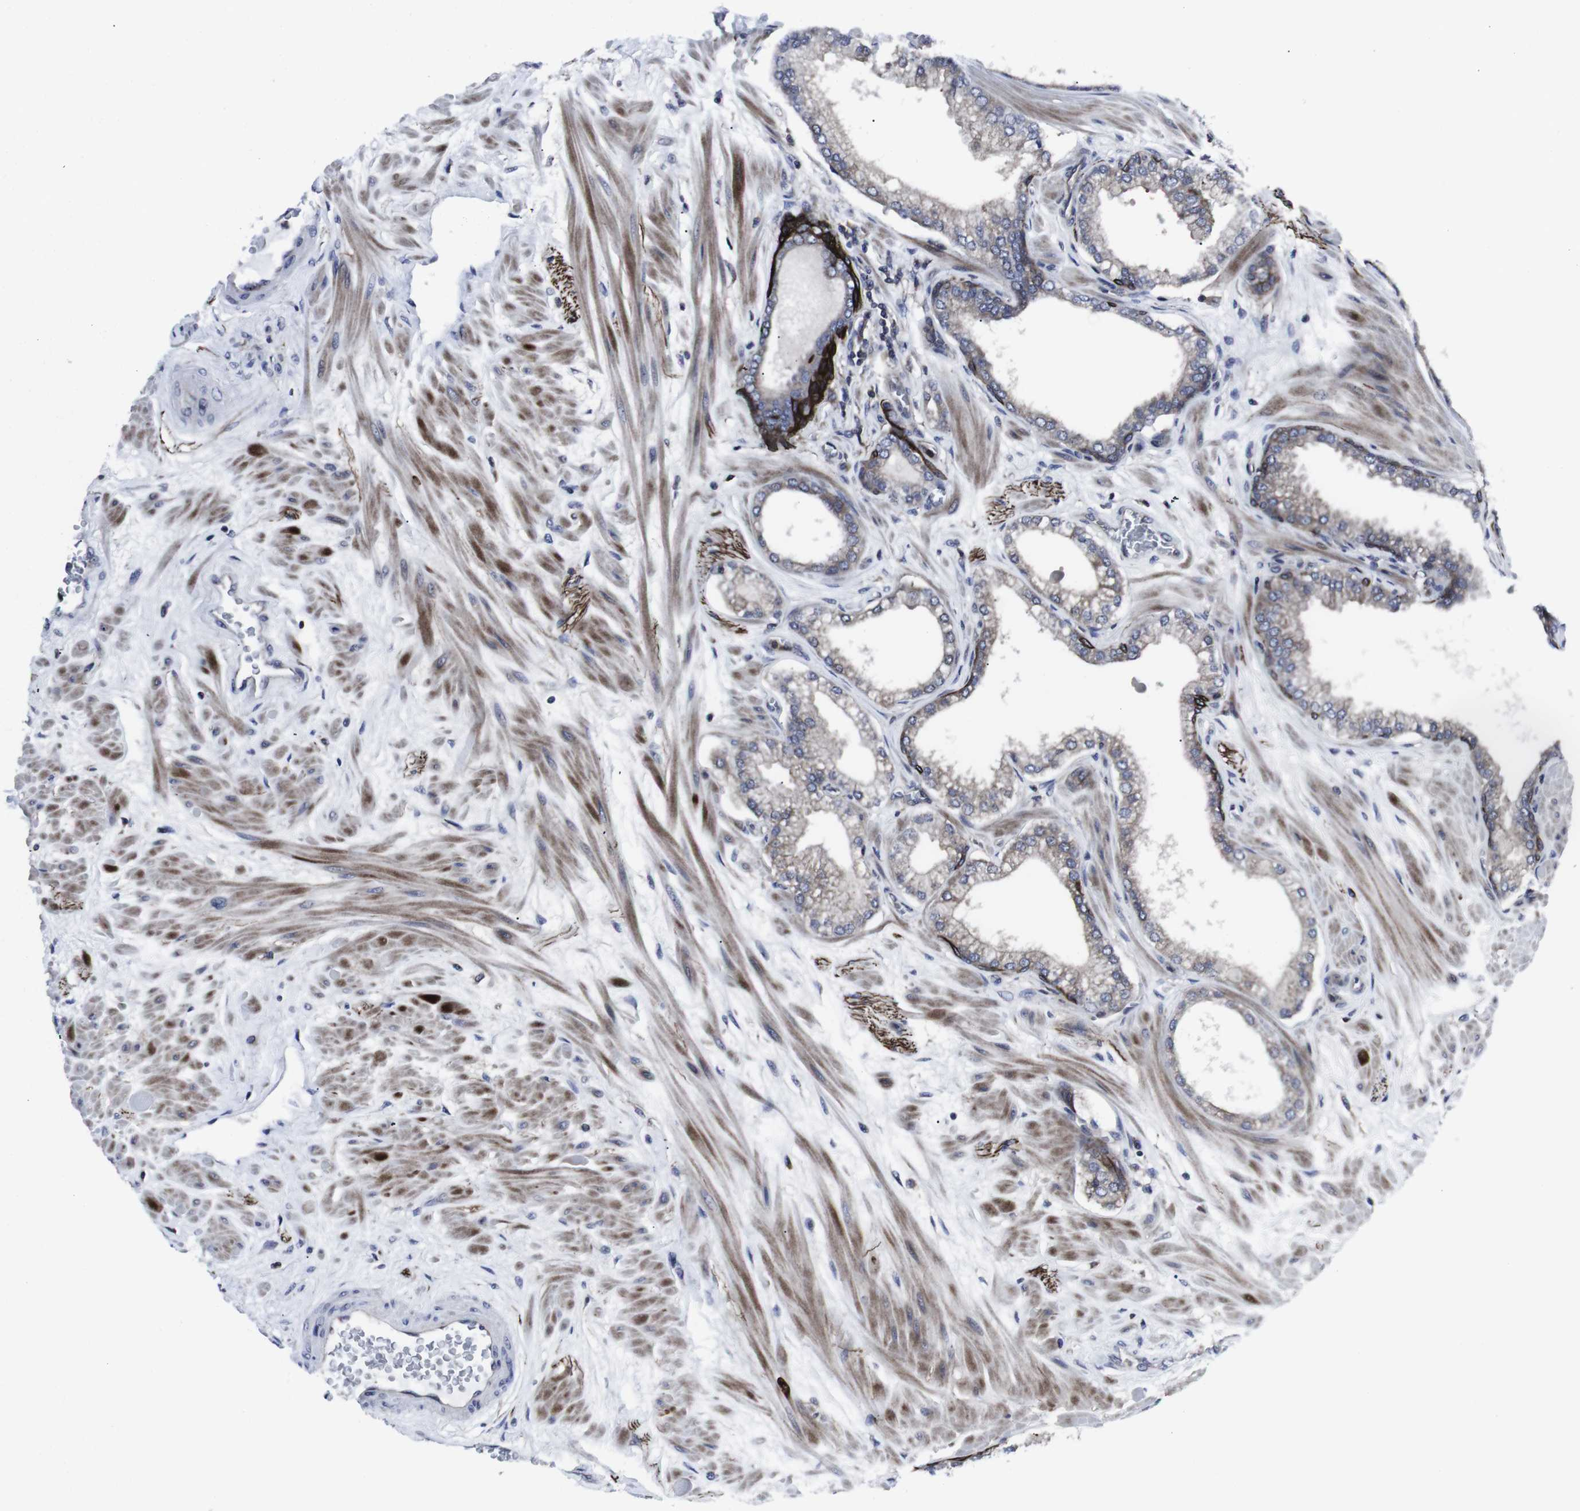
{"staining": {"intensity": "strong", "quantity": "<25%", "location": "cytoplasmic/membranous"}, "tissue": "prostate", "cell_type": "Glandular cells", "image_type": "normal", "snomed": [{"axis": "morphology", "description": "Normal tissue, NOS"}, {"axis": "morphology", "description": "Urothelial carcinoma, Low grade"}, {"axis": "topography", "description": "Urinary bladder"}, {"axis": "topography", "description": "Prostate"}], "caption": "This photomicrograph displays benign prostate stained with IHC to label a protein in brown. The cytoplasmic/membranous of glandular cells show strong positivity for the protein. Nuclei are counter-stained blue.", "gene": "HPRT1", "patient": {"sex": "male", "age": 60}}